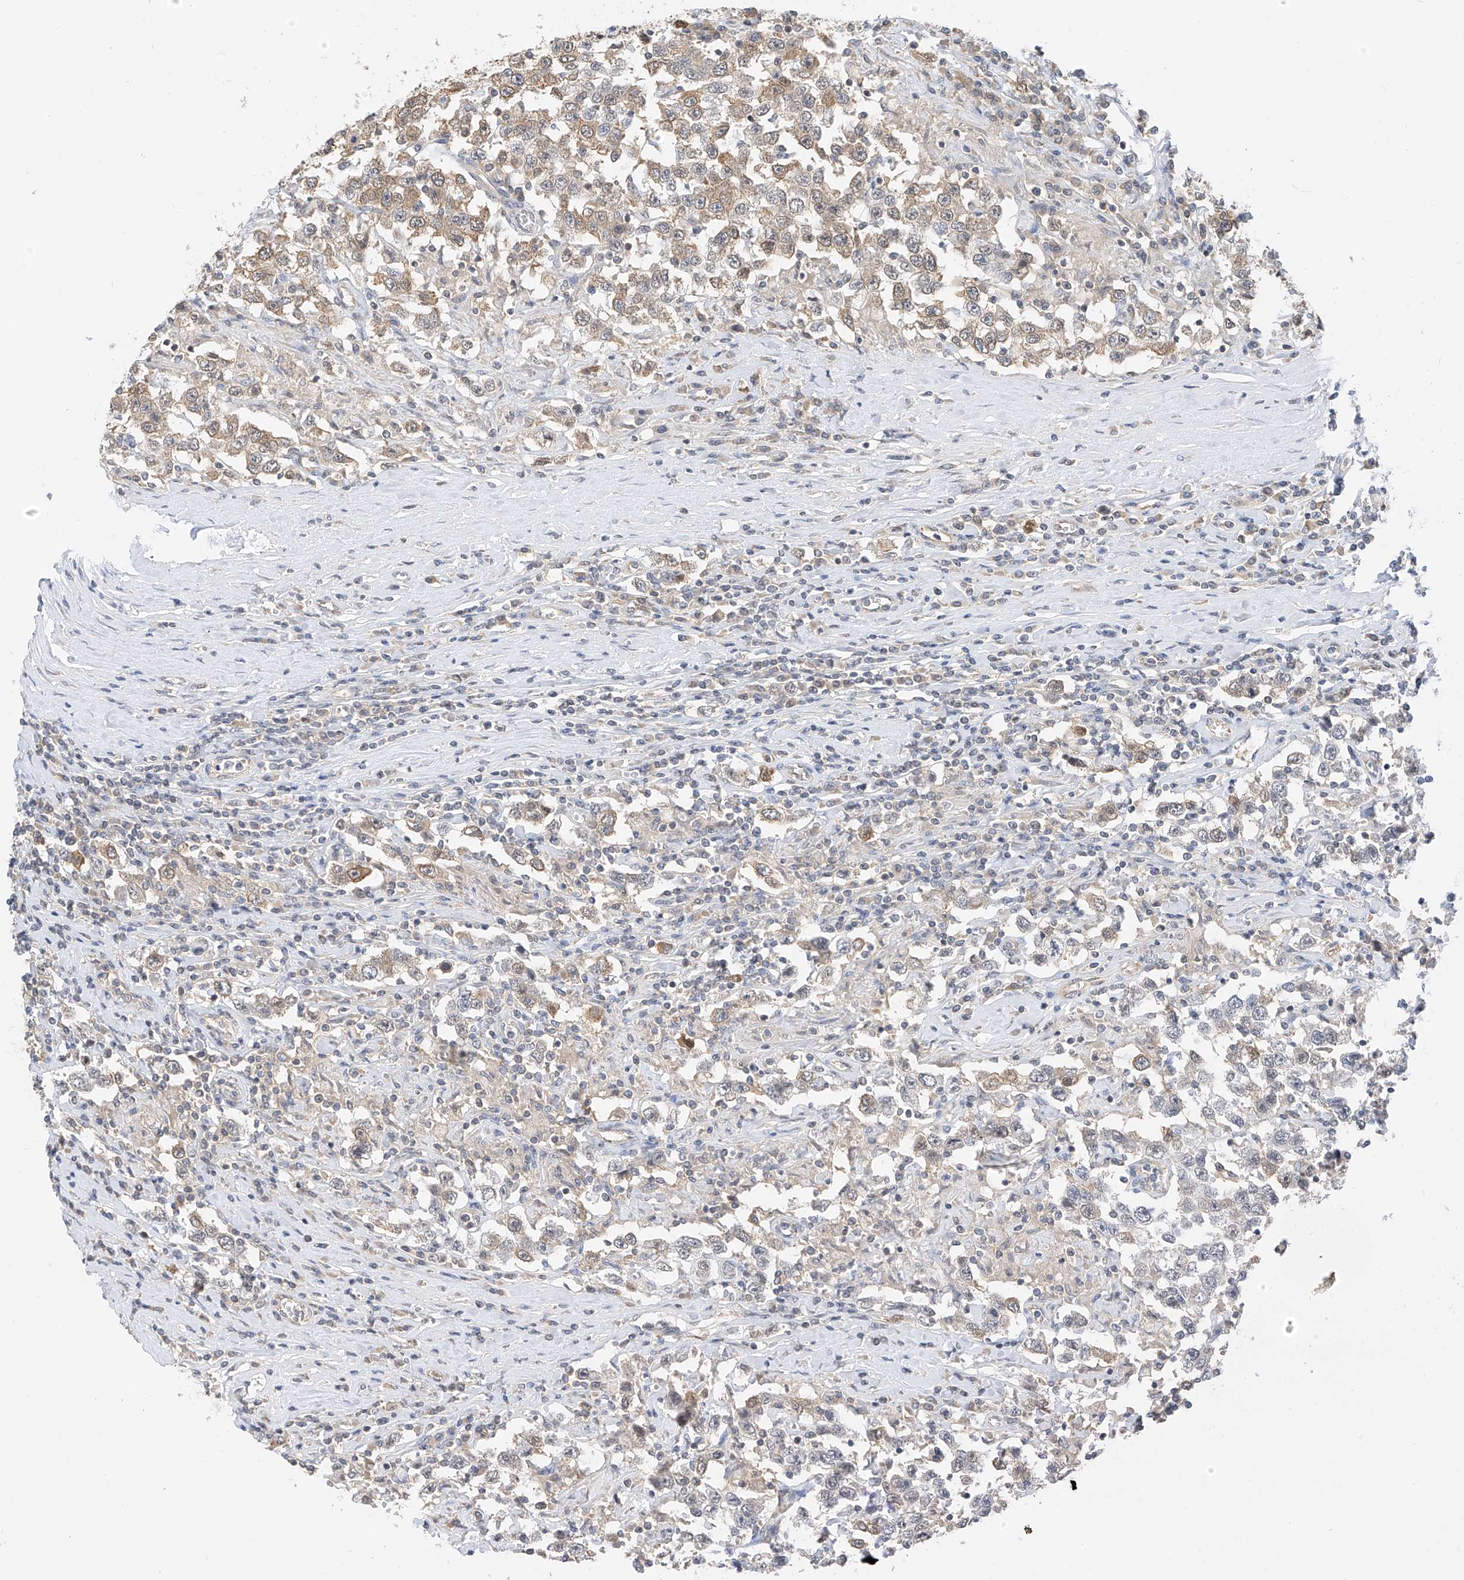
{"staining": {"intensity": "moderate", "quantity": "<25%", "location": "cytoplasmic/membranous"}, "tissue": "testis cancer", "cell_type": "Tumor cells", "image_type": "cancer", "snomed": [{"axis": "morphology", "description": "Seminoma, NOS"}, {"axis": "topography", "description": "Testis"}], "caption": "Protein staining of testis seminoma tissue displays moderate cytoplasmic/membranous positivity in about <25% of tumor cells.", "gene": "PPA2", "patient": {"sex": "male", "age": 41}}